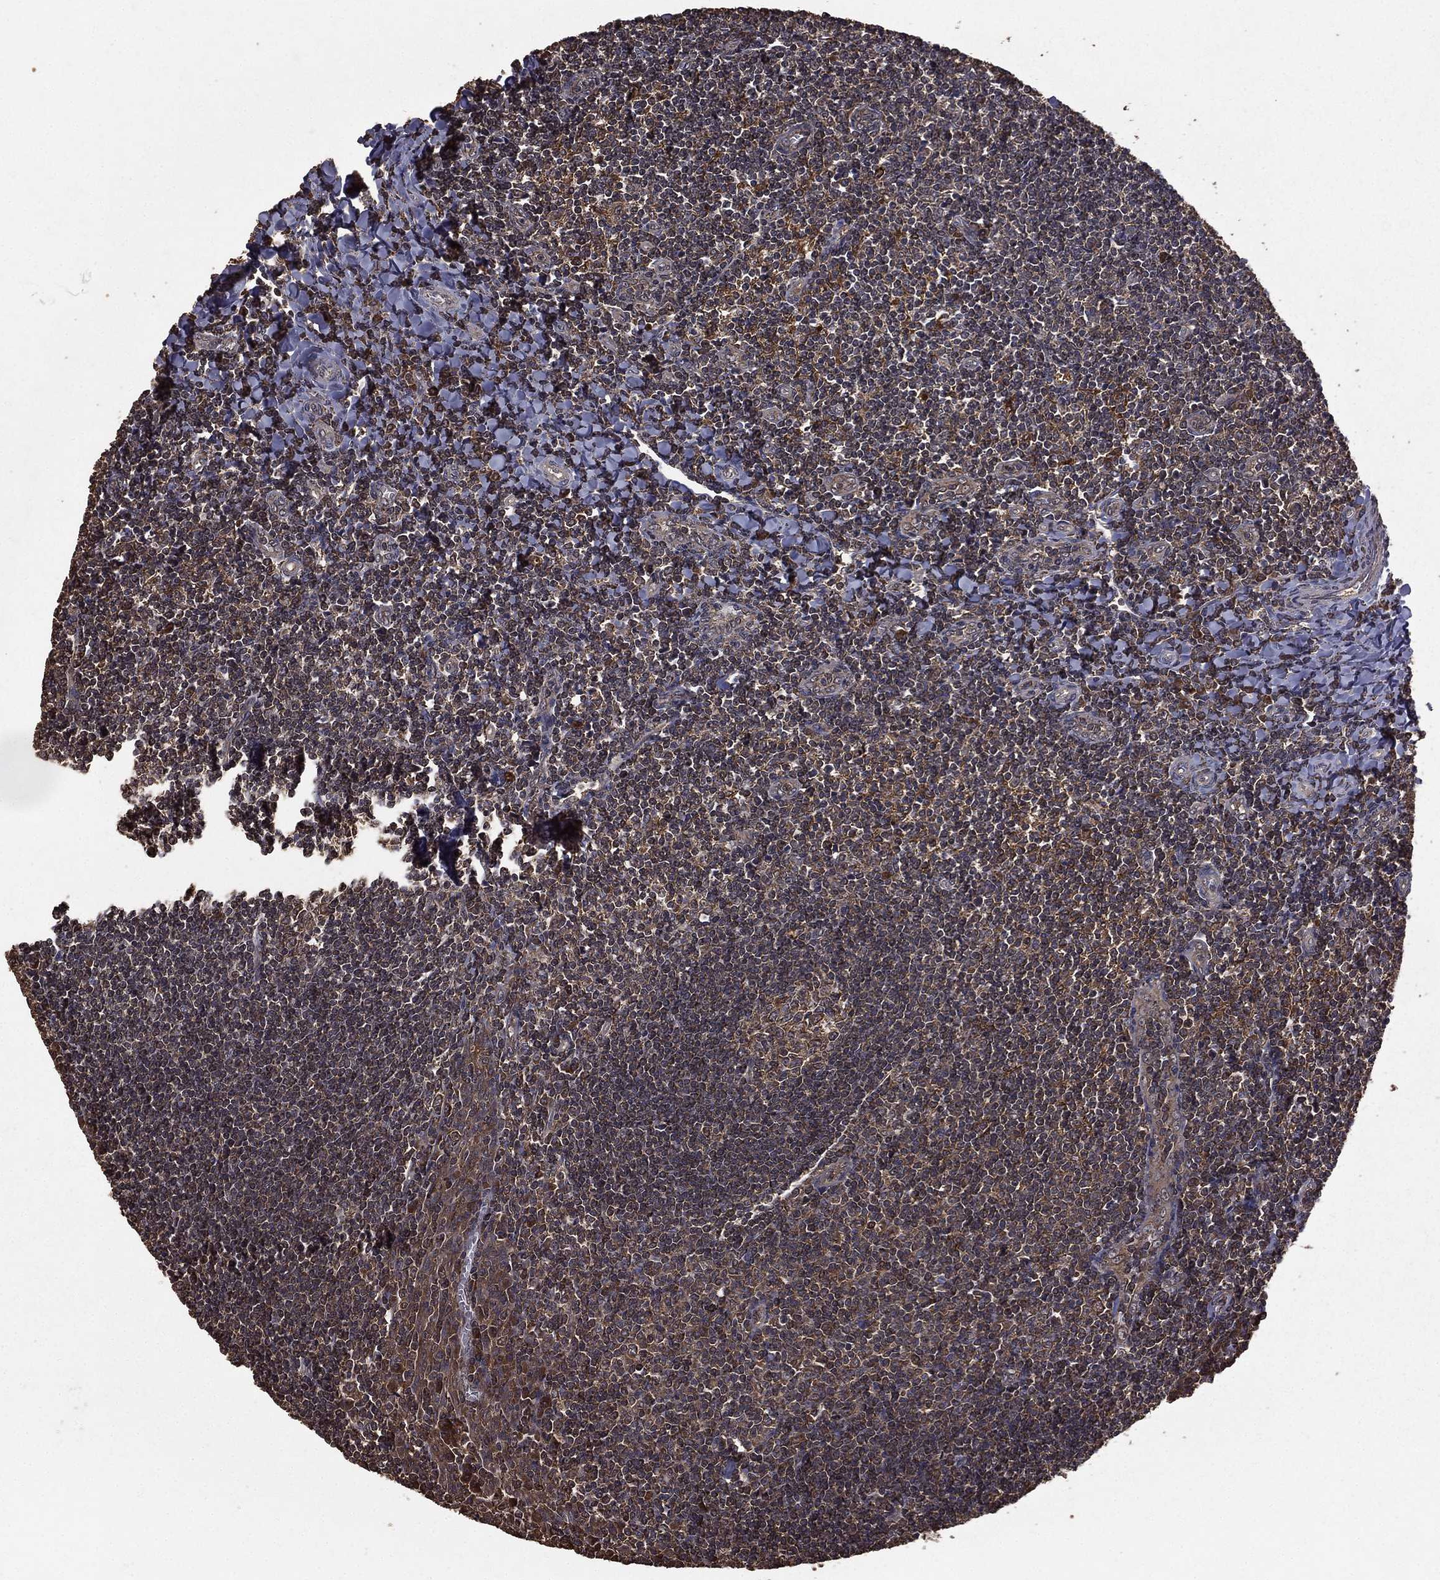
{"staining": {"intensity": "moderate", "quantity": "25%-75%", "location": "cytoplasmic/membranous"}, "tissue": "tonsil", "cell_type": "Germinal center cells", "image_type": "normal", "snomed": [{"axis": "morphology", "description": "Normal tissue, NOS"}, {"axis": "topography", "description": "Tonsil"}], "caption": "This is an image of IHC staining of normal tonsil, which shows moderate expression in the cytoplasmic/membranous of germinal center cells.", "gene": "BIRC6", "patient": {"sex": "female", "age": 12}}